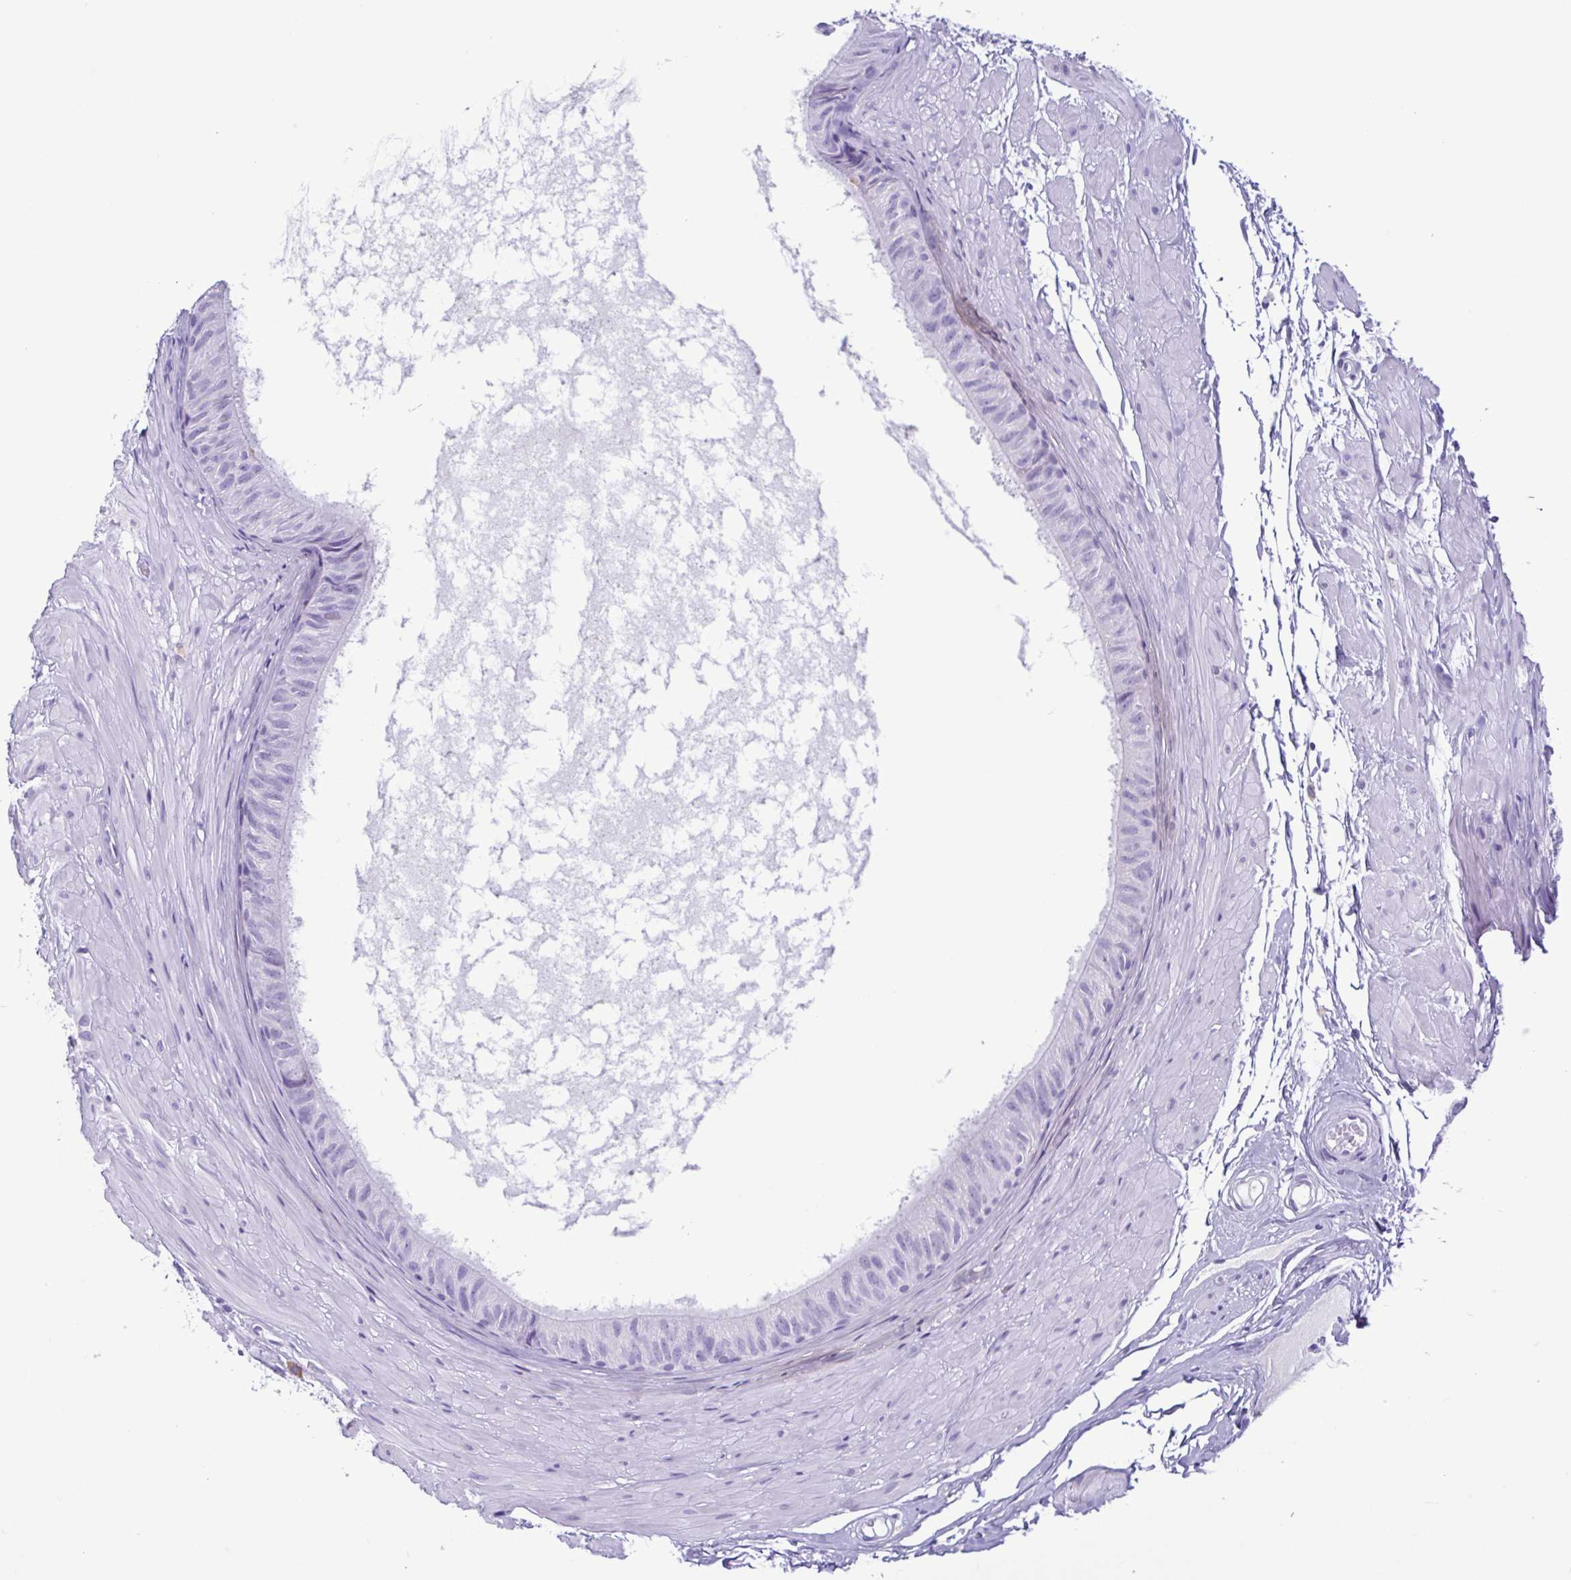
{"staining": {"intensity": "negative", "quantity": "none", "location": "none"}, "tissue": "epididymis", "cell_type": "Glandular cells", "image_type": "normal", "snomed": [{"axis": "morphology", "description": "Normal tissue, NOS"}, {"axis": "topography", "description": "Epididymis"}], "caption": "This is an immunohistochemistry (IHC) micrograph of normal human epididymis. There is no staining in glandular cells.", "gene": "SPATA16", "patient": {"sex": "male", "age": 33}}